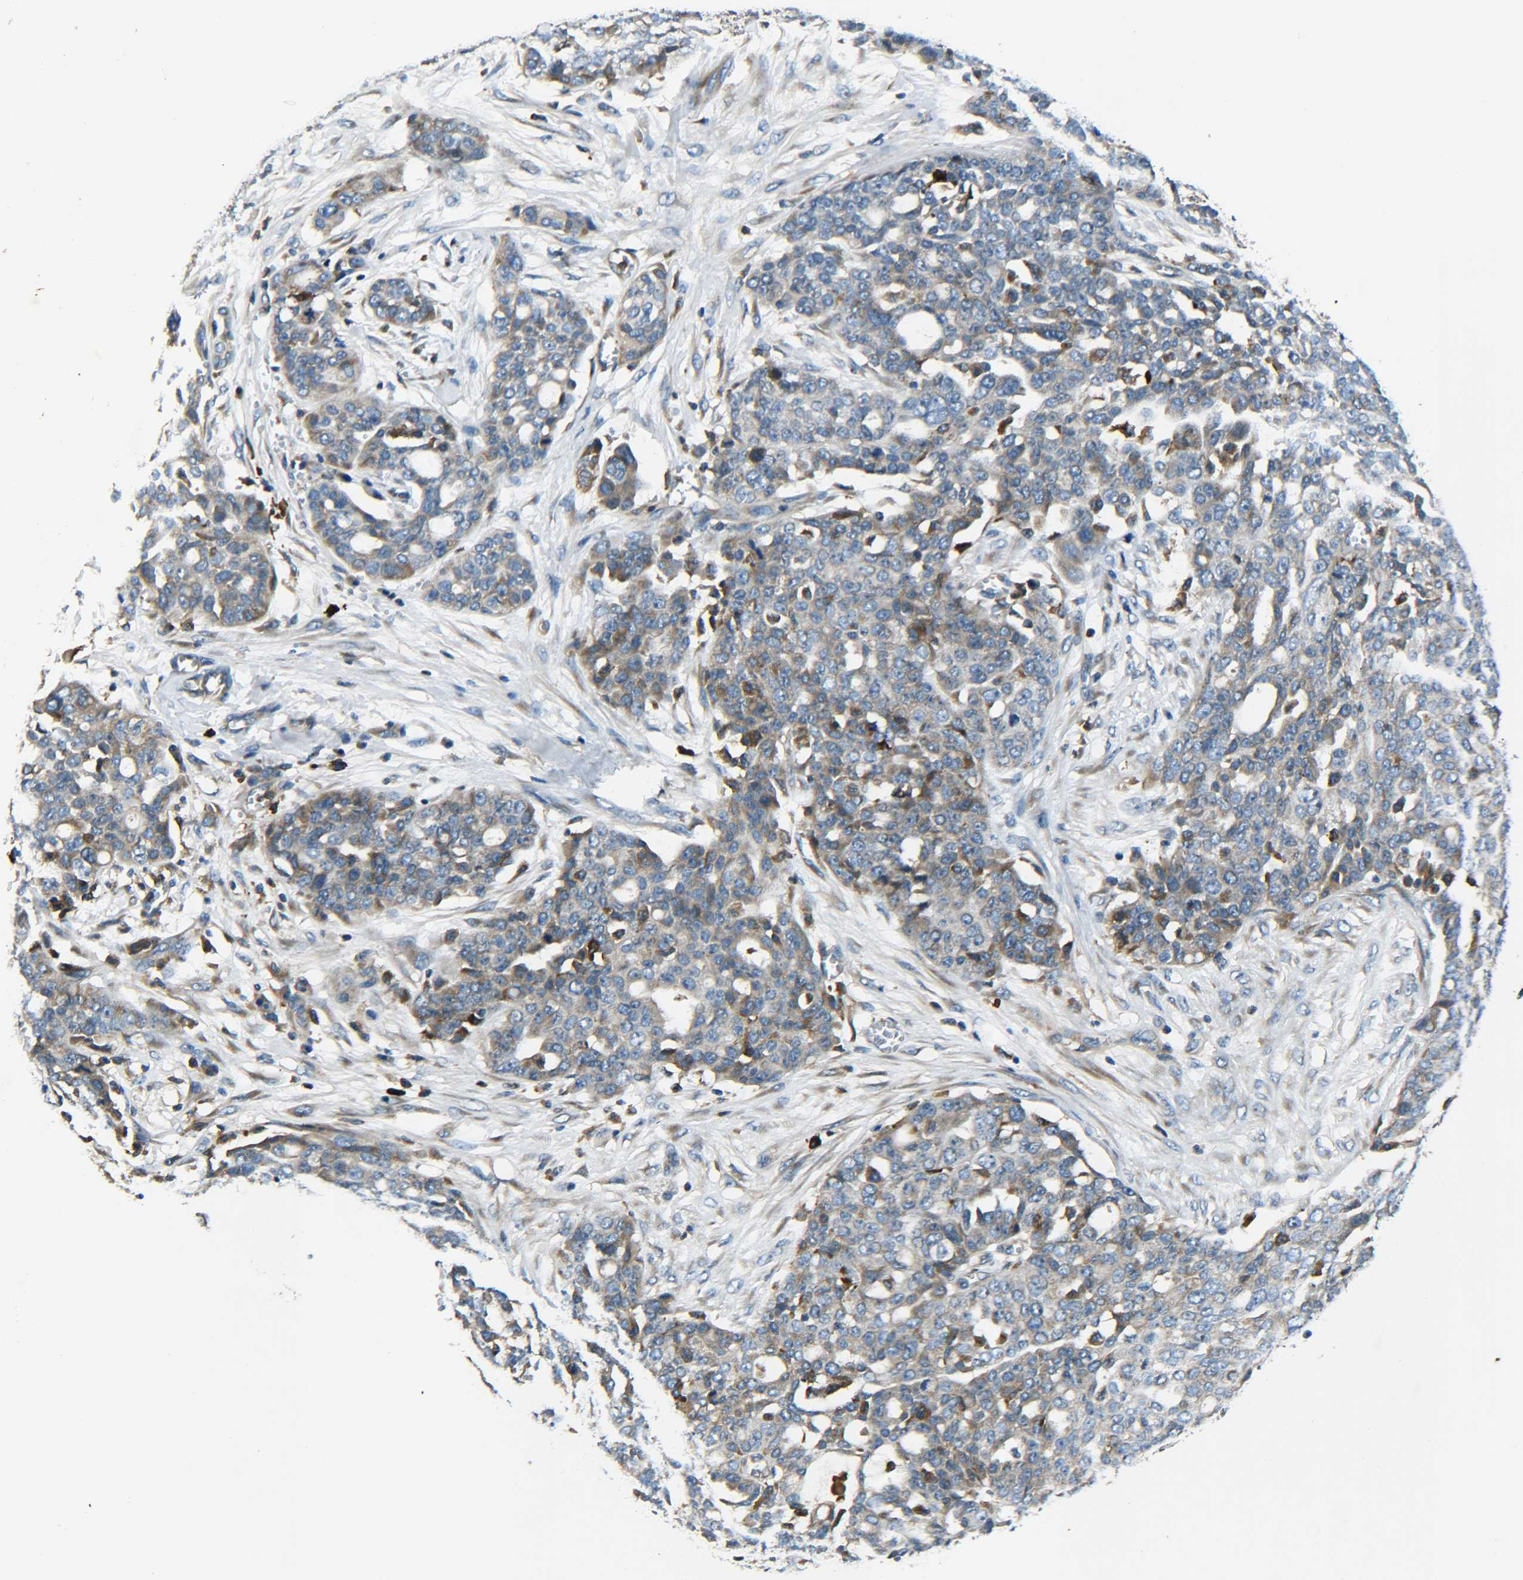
{"staining": {"intensity": "moderate", "quantity": "25%-75%", "location": "cytoplasmic/membranous"}, "tissue": "ovarian cancer", "cell_type": "Tumor cells", "image_type": "cancer", "snomed": [{"axis": "morphology", "description": "Cystadenocarcinoma, serous, NOS"}, {"axis": "topography", "description": "Soft tissue"}, {"axis": "topography", "description": "Ovary"}], "caption": "Approximately 25%-75% of tumor cells in ovarian cancer display moderate cytoplasmic/membranous protein staining as visualized by brown immunohistochemical staining.", "gene": "RAB1B", "patient": {"sex": "female", "age": 57}}